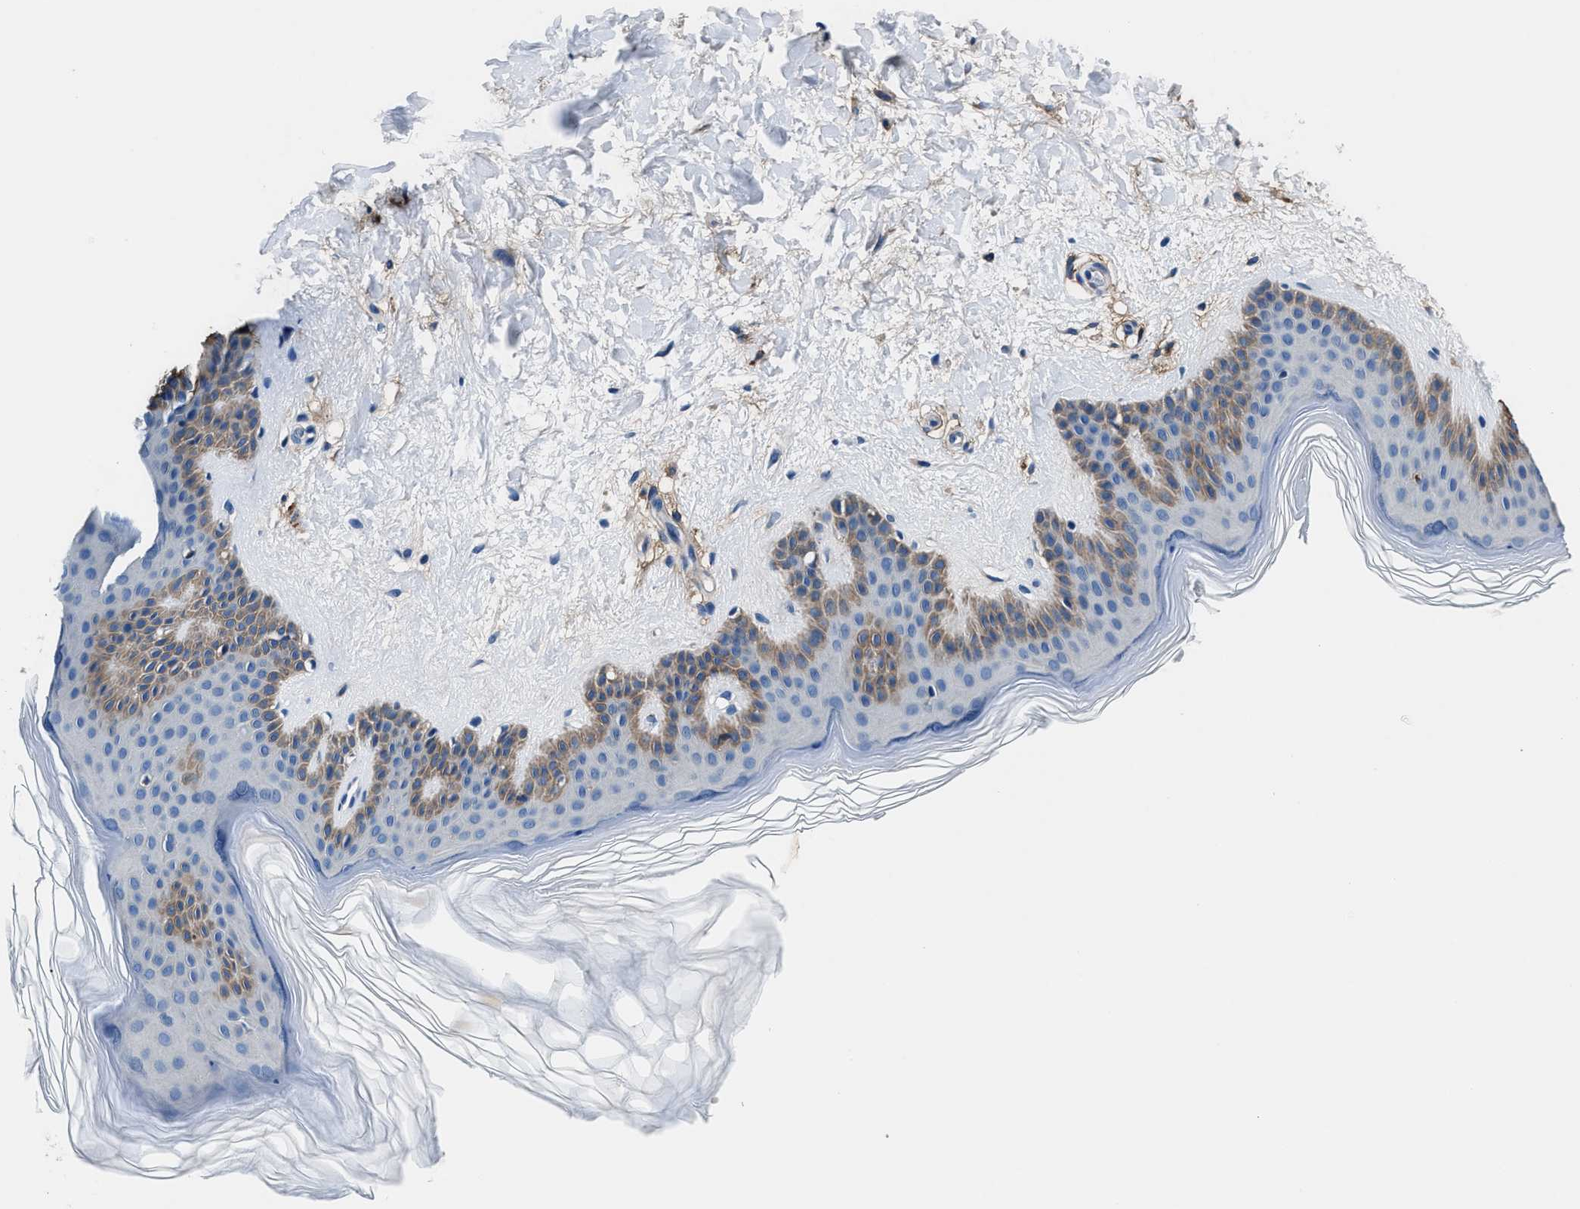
{"staining": {"intensity": "moderate", "quantity": "25%-75%", "location": "cytoplasmic/membranous"}, "tissue": "skin", "cell_type": "Fibroblasts", "image_type": "normal", "snomed": [{"axis": "morphology", "description": "Normal tissue, NOS"}, {"axis": "morphology", "description": "Malignant melanoma, Metastatic site"}, {"axis": "topography", "description": "Skin"}], "caption": "Unremarkable skin exhibits moderate cytoplasmic/membranous staining in approximately 25%-75% of fibroblasts (Stains: DAB in brown, nuclei in blue, Microscopy: brightfield microscopy at high magnification)..", "gene": "FGL2", "patient": {"sex": "male", "age": 41}}